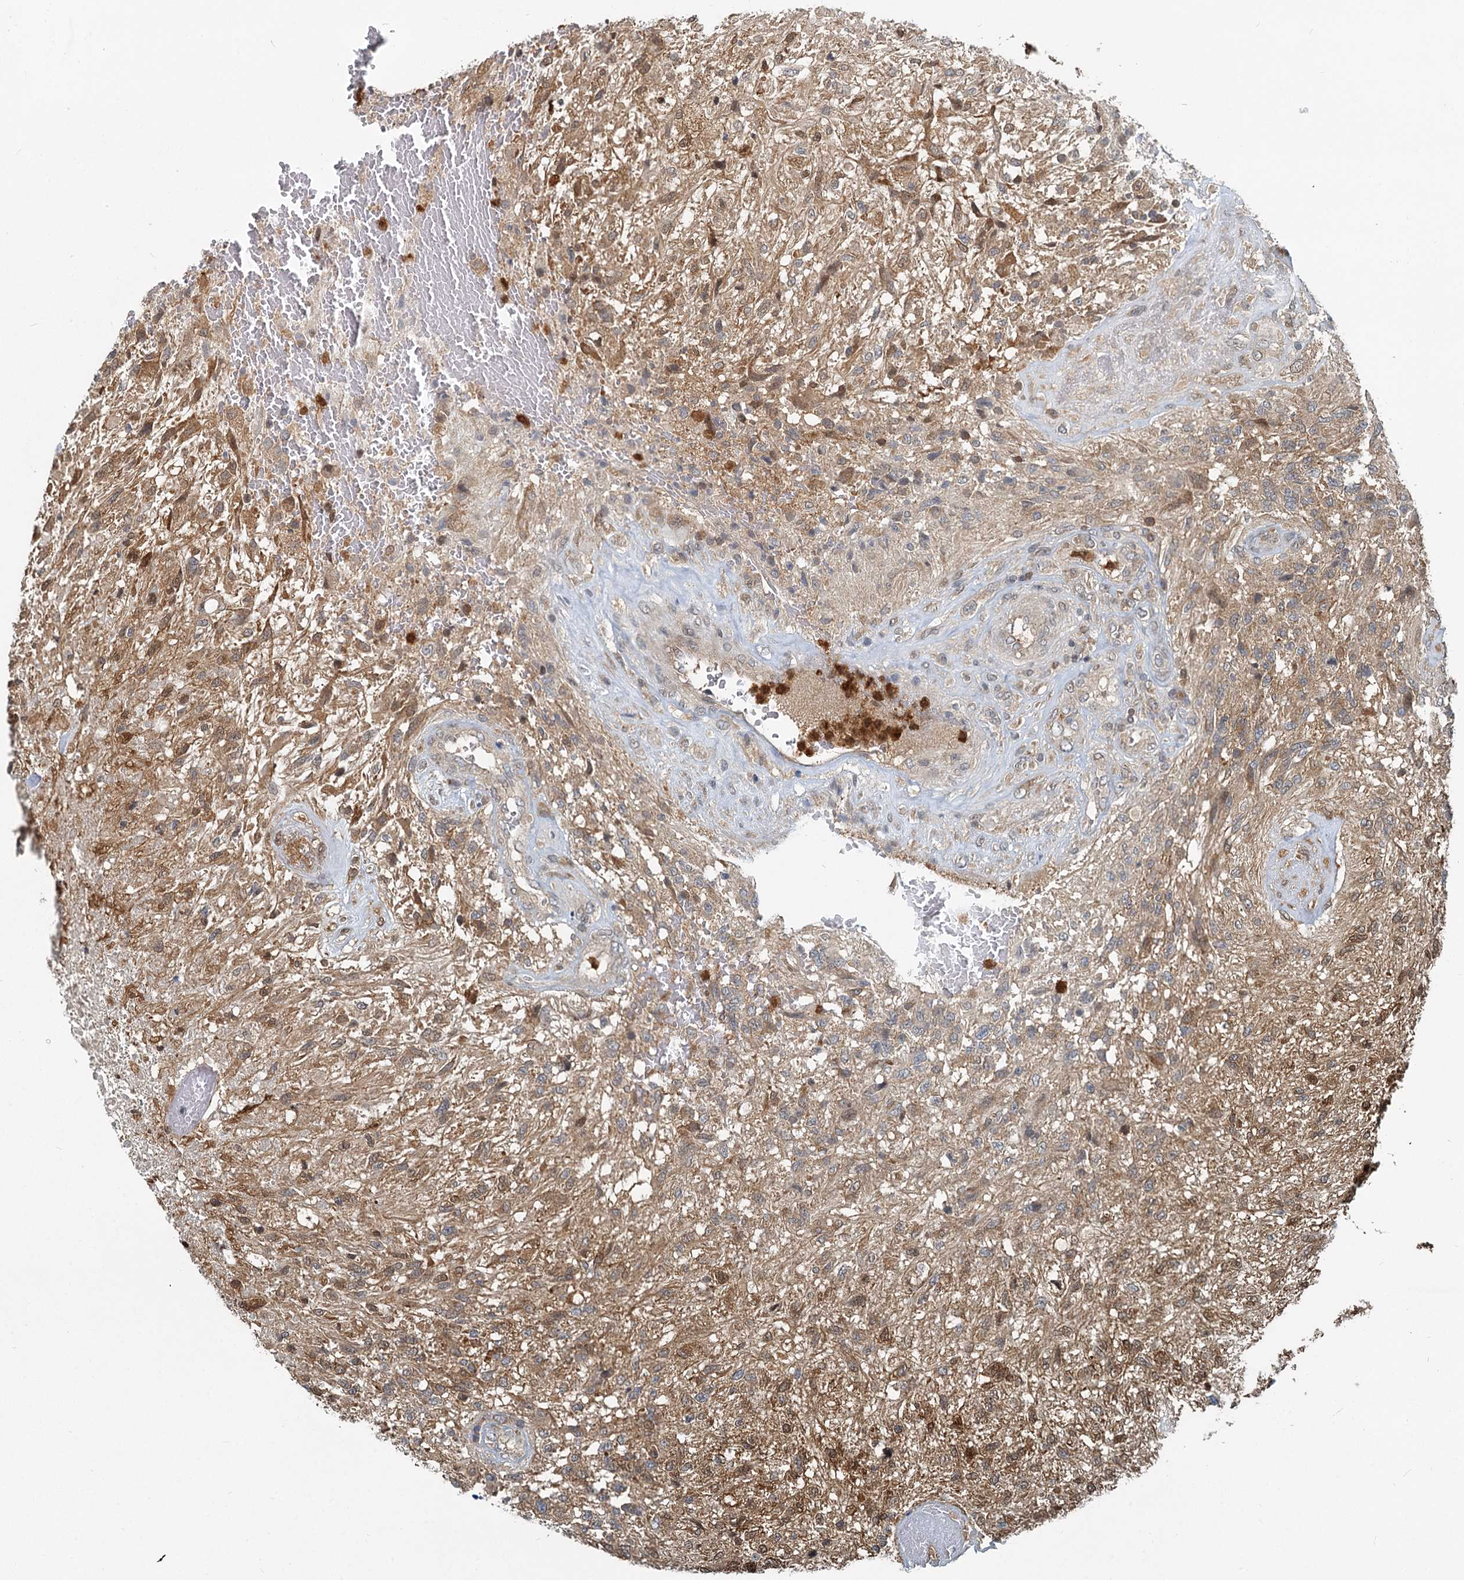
{"staining": {"intensity": "weak", "quantity": "<25%", "location": "cytoplasmic/membranous"}, "tissue": "glioma", "cell_type": "Tumor cells", "image_type": "cancer", "snomed": [{"axis": "morphology", "description": "Glioma, malignant, High grade"}, {"axis": "topography", "description": "Brain"}], "caption": "DAB (3,3'-diaminobenzidine) immunohistochemical staining of human glioma reveals no significant positivity in tumor cells. The staining was performed using DAB to visualize the protein expression in brown, while the nuclei were stained in blue with hematoxylin (Magnification: 20x).", "gene": "GPI", "patient": {"sex": "male", "age": 56}}